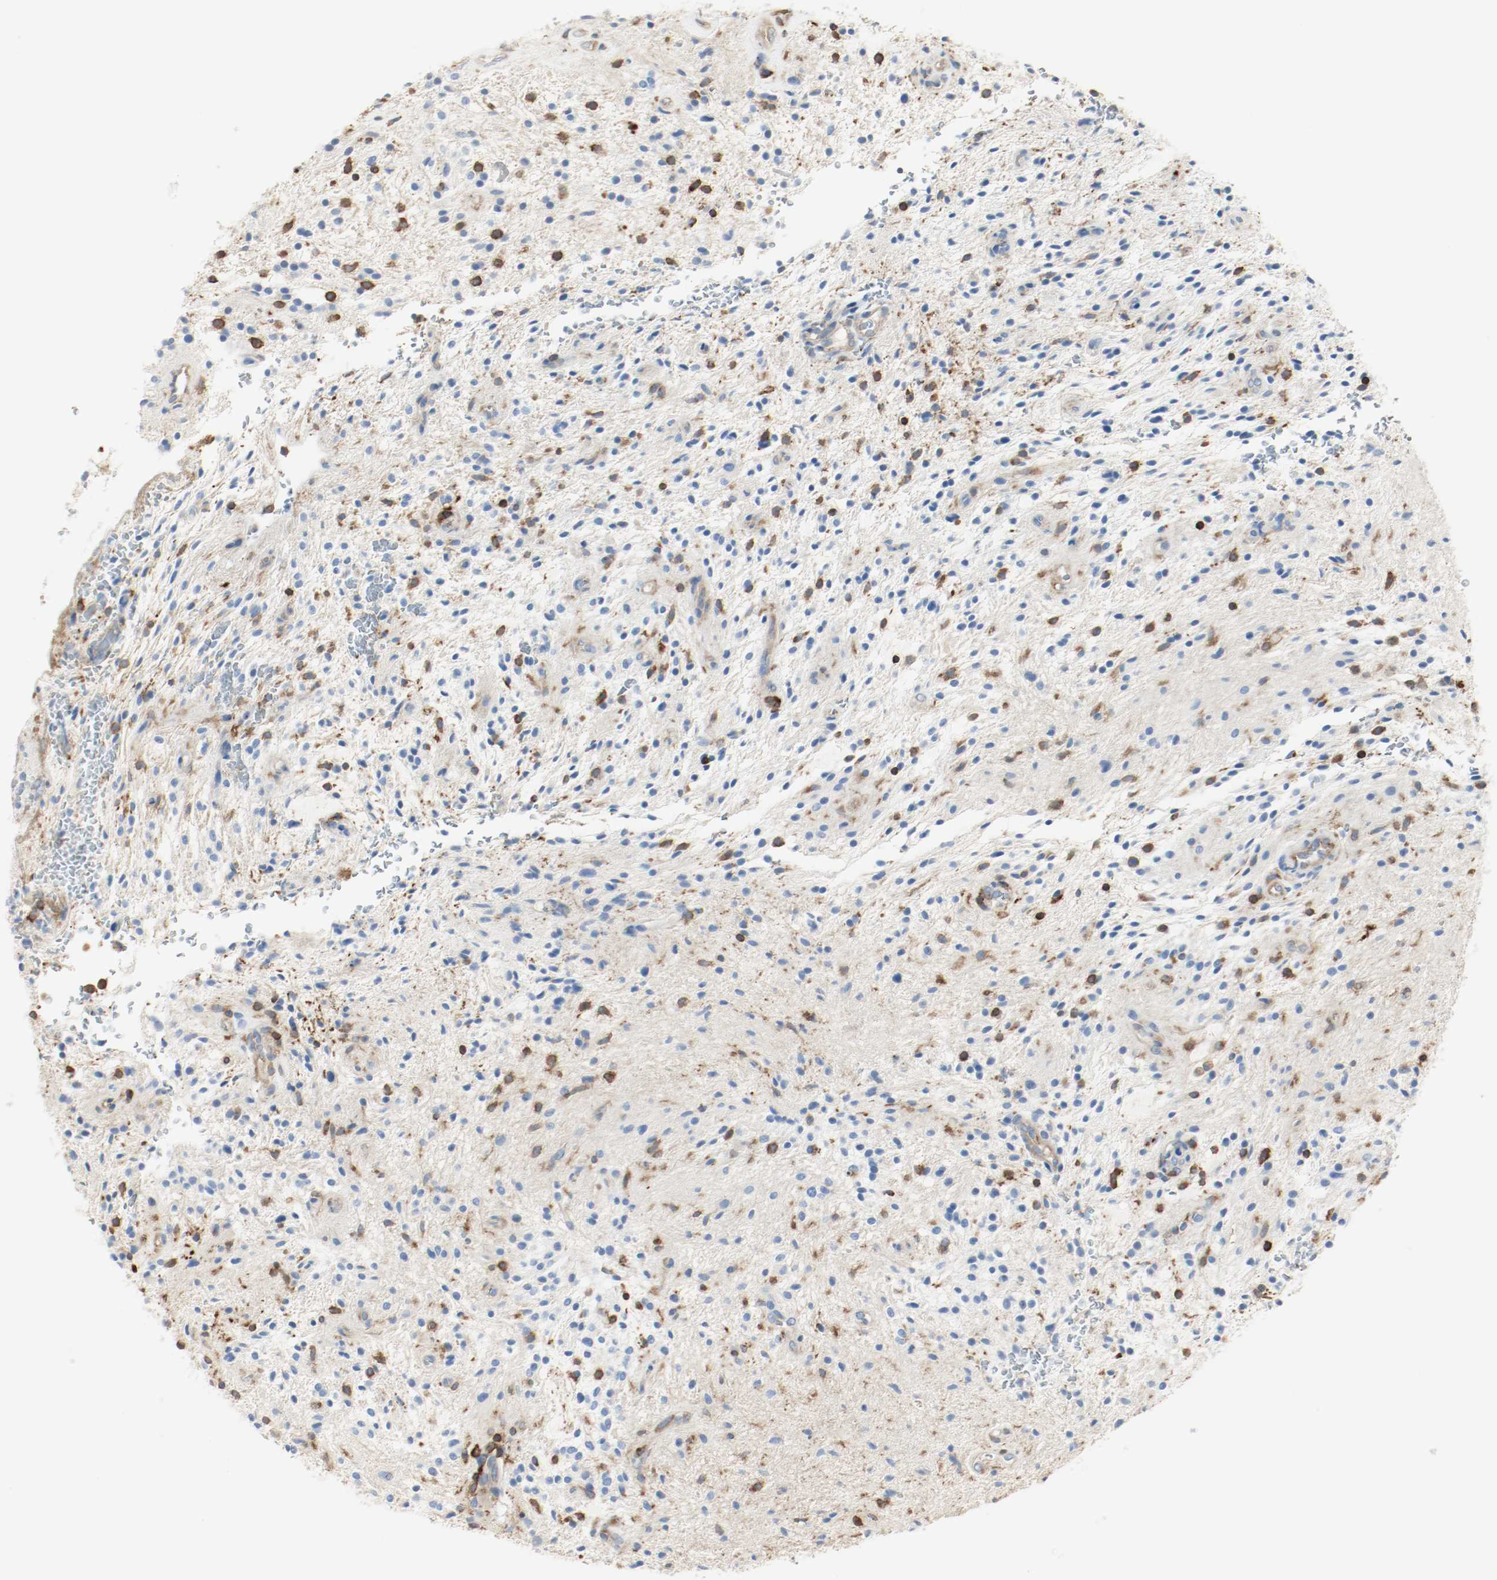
{"staining": {"intensity": "negative", "quantity": "none", "location": "none"}, "tissue": "glioma", "cell_type": "Tumor cells", "image_type": "cancer", "snomed": [{"axis": "morphology", "description": "Glioma, malignant, NOS"}, {"axis": "topography", "description": "Cerebellum"}], "caption": "Immunohistochemical staining of human glioma (malignant) displays no significant expression in tumor cells.", "gene": "ARPC1B", "patient": {"sex": "female", "age": 10}}